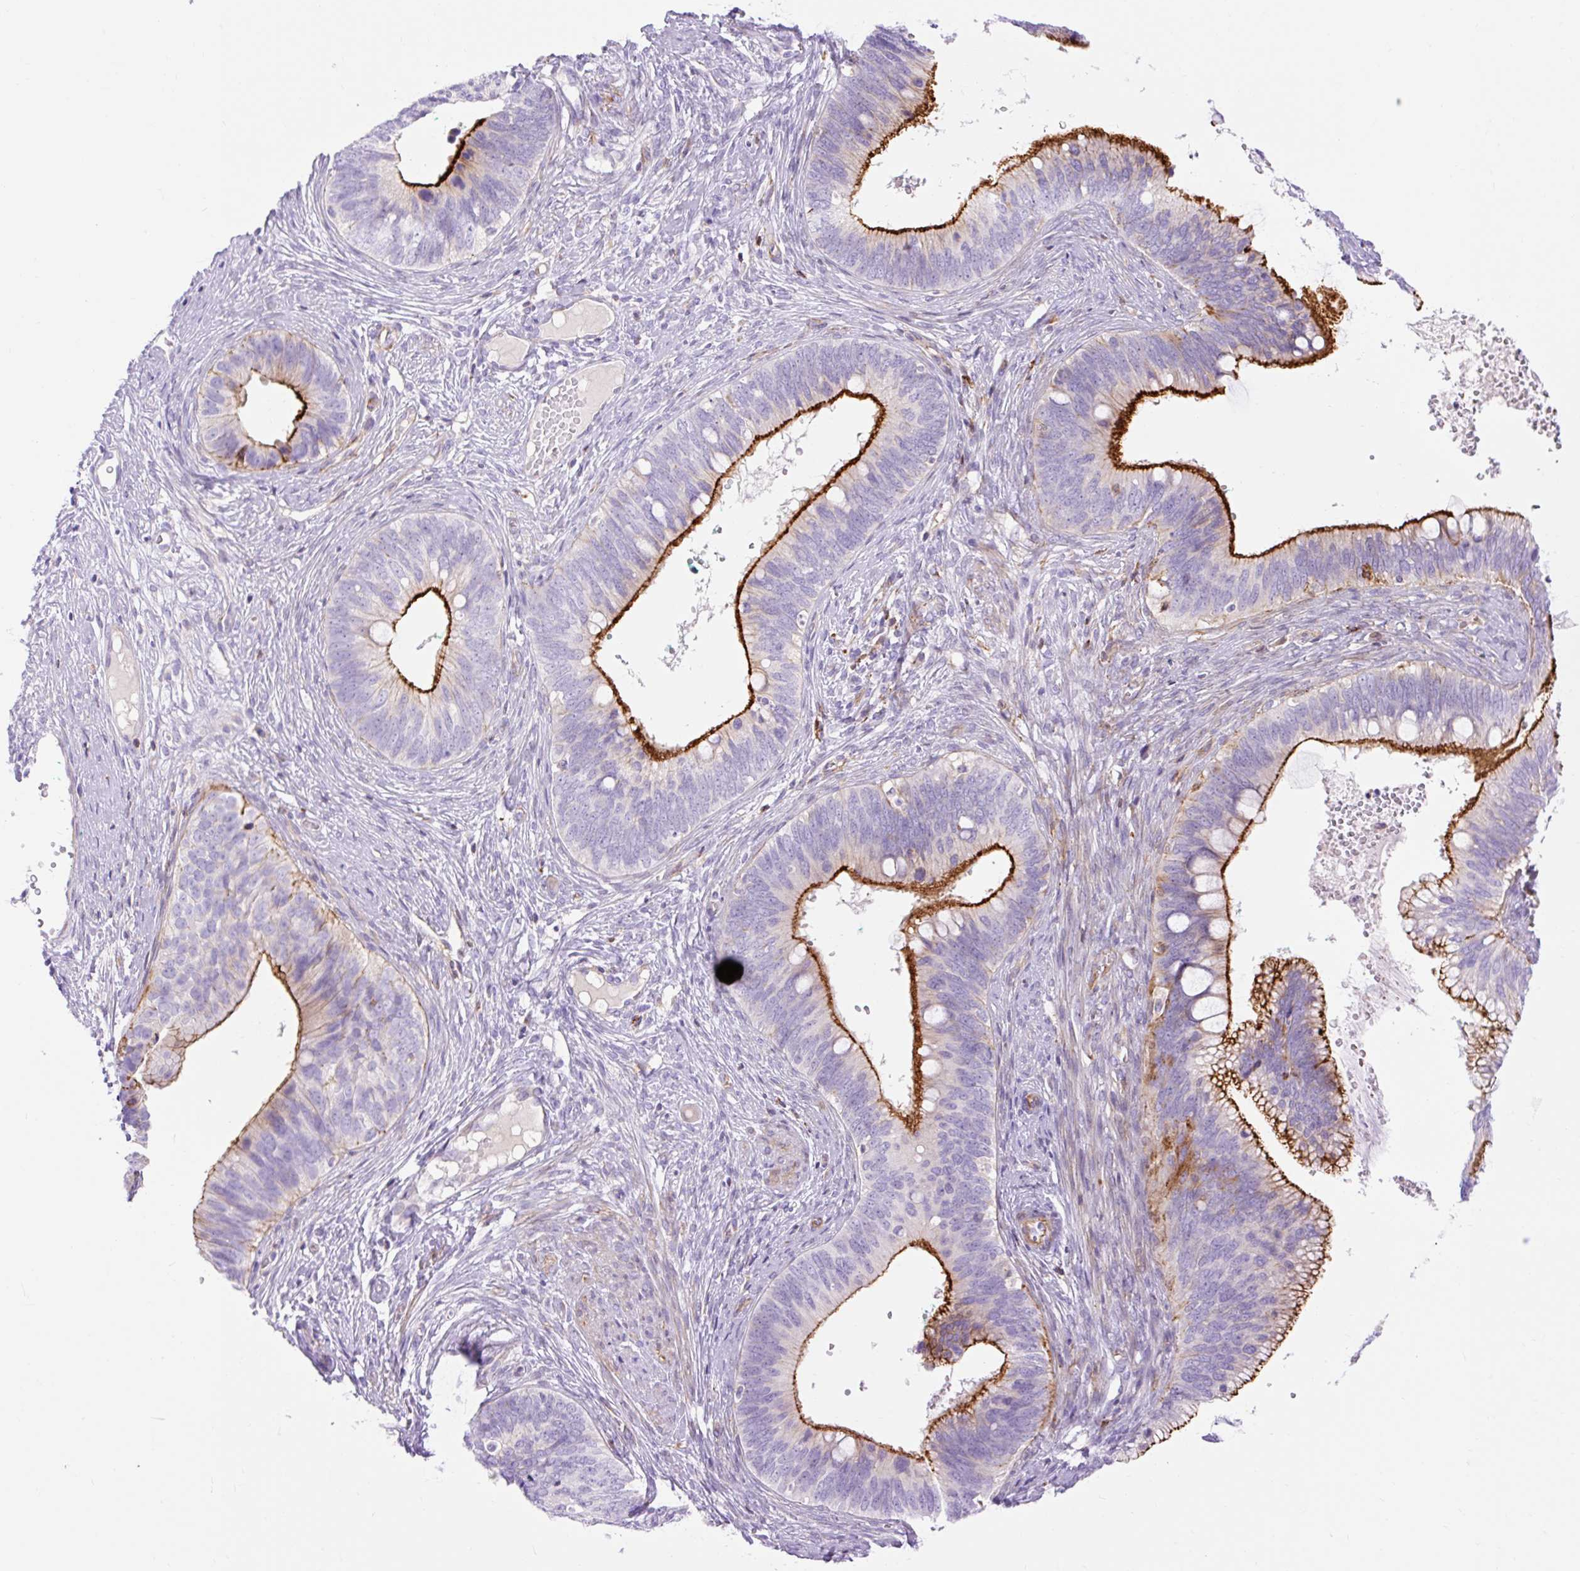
{"staining": {"intensity": "strong", "quantity": "25%-75%", "location": "cytoplasmic/membranous"}, "tissue": "cervical cancer", "cell_type": "Tumor cells", "image_type": "cancer", "snomed": [{"axis": "morphology", "description": "Adenocarcinoma, NOS"}, {"axis": "topography", "description": "Cervix"}], "caption": "The image displays a brown stain indicating the presence of a protein in the cytoplasmic/membranous of tumor cells in adenocarcinoma (cervical). (brown staining indicates protein expression, while blue staining denotes nuclei).", "gene": "CORO7-PAM16", "patient": {"sex": "female", "age": 42}}